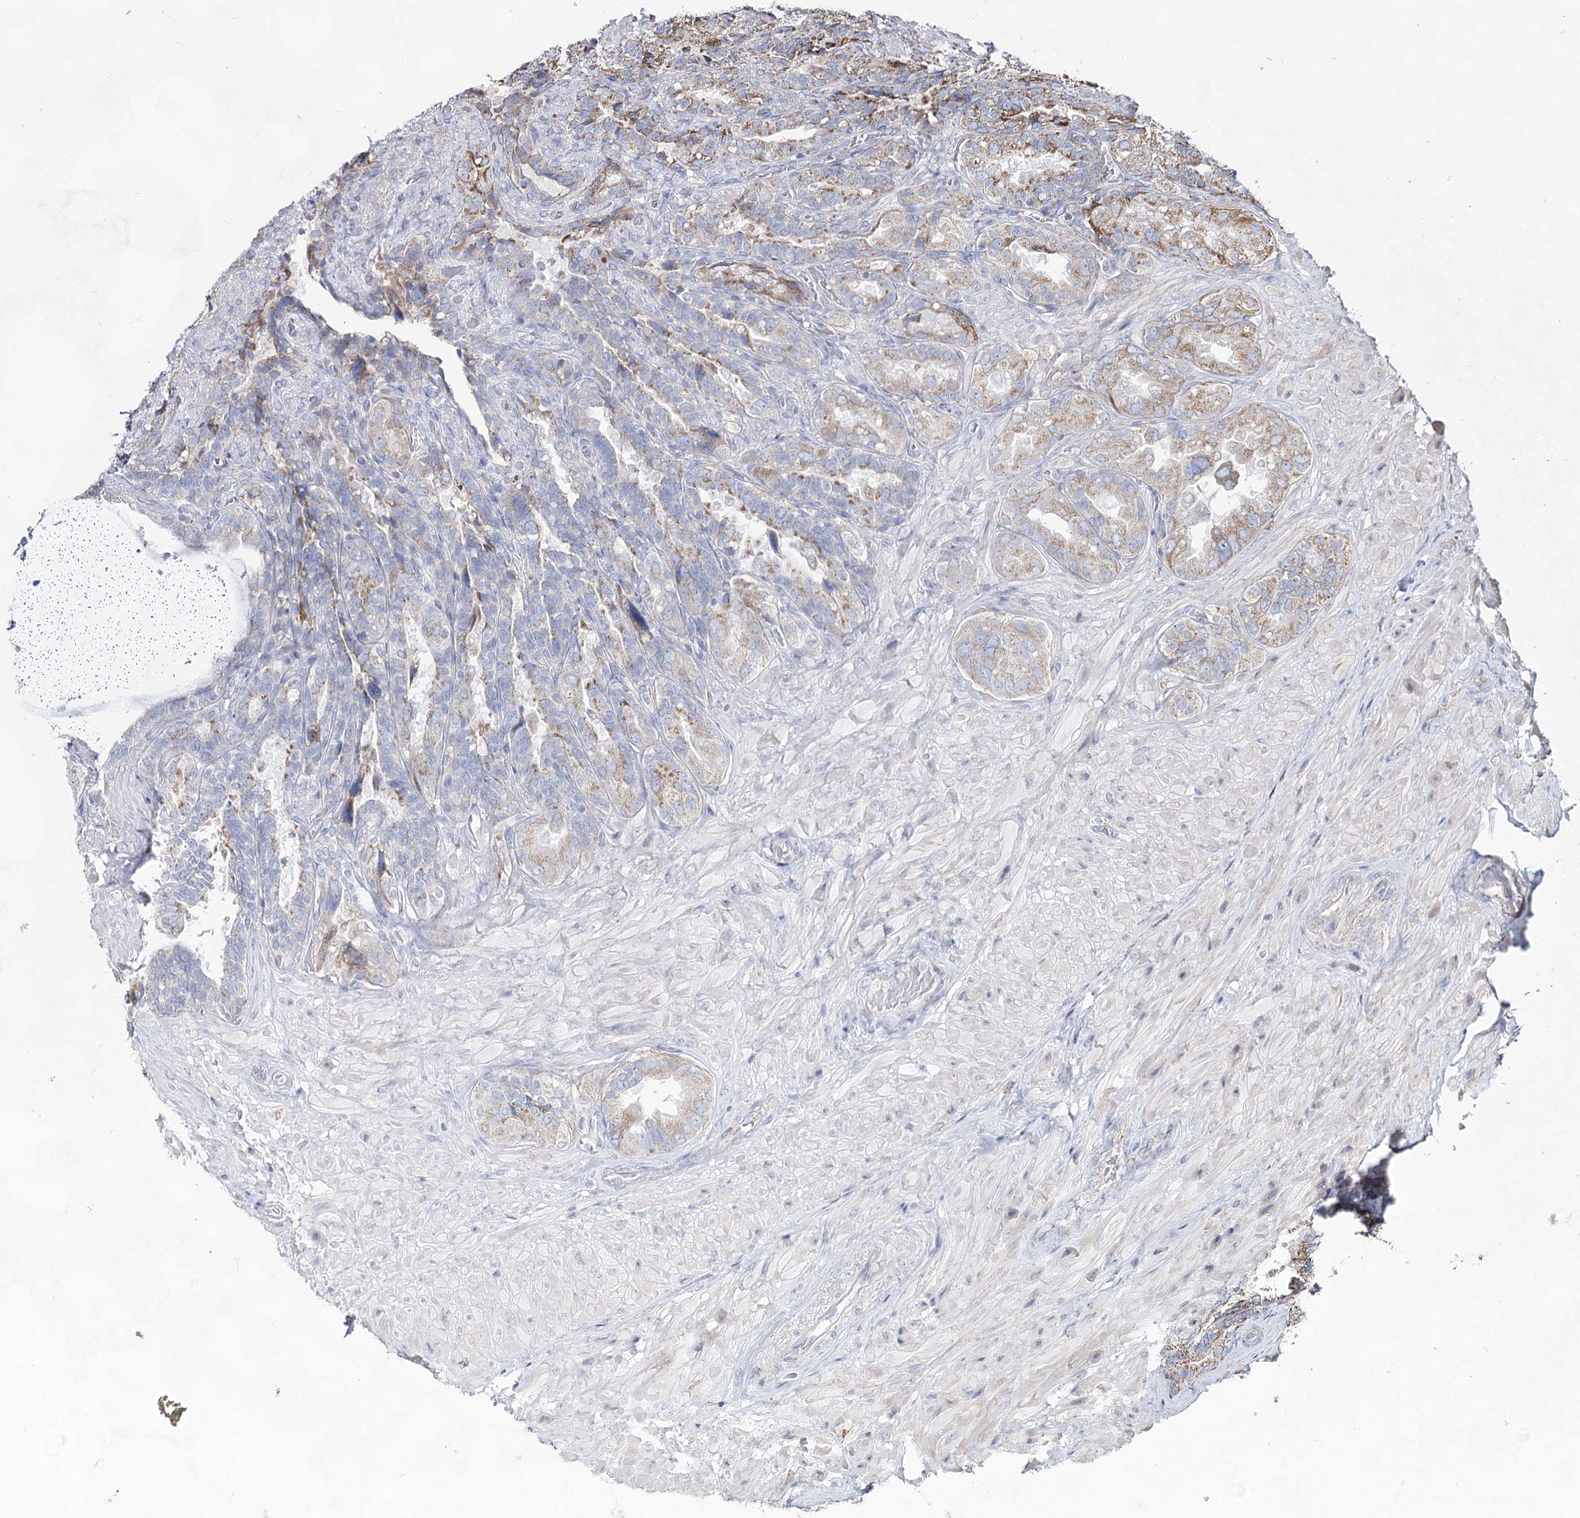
{"staining": {"intensity": "moderate", "quantity": "25%-75%", "location": "cytoplasmic/membranous"}, "tissue": "seminal vesicle", "cell_type": "Glandular cells", "image_type": "normal", "snomed": [{"axis": "morphology", "description": "Normal tissue, NOS"}, {"axis": "topography", "description": "Prostate and seminal vesicle, NOS"}, {"axis": "topography", "description": "Prostate"}, {"axis": "topography", "description": "Seminal veicle"}], "caption": "Protein analysis of normal seminal vesicle exhibits moderate cytoplasmic/membranous staining in about 25%-75% of glandular cells. The staining is performed using DAB brown chromogen to label protein expression. The nuclei are counter-stained blue using hematoxylin.", "gene": "CCDC73", "patient": {"sex": "male", "age": 67}}